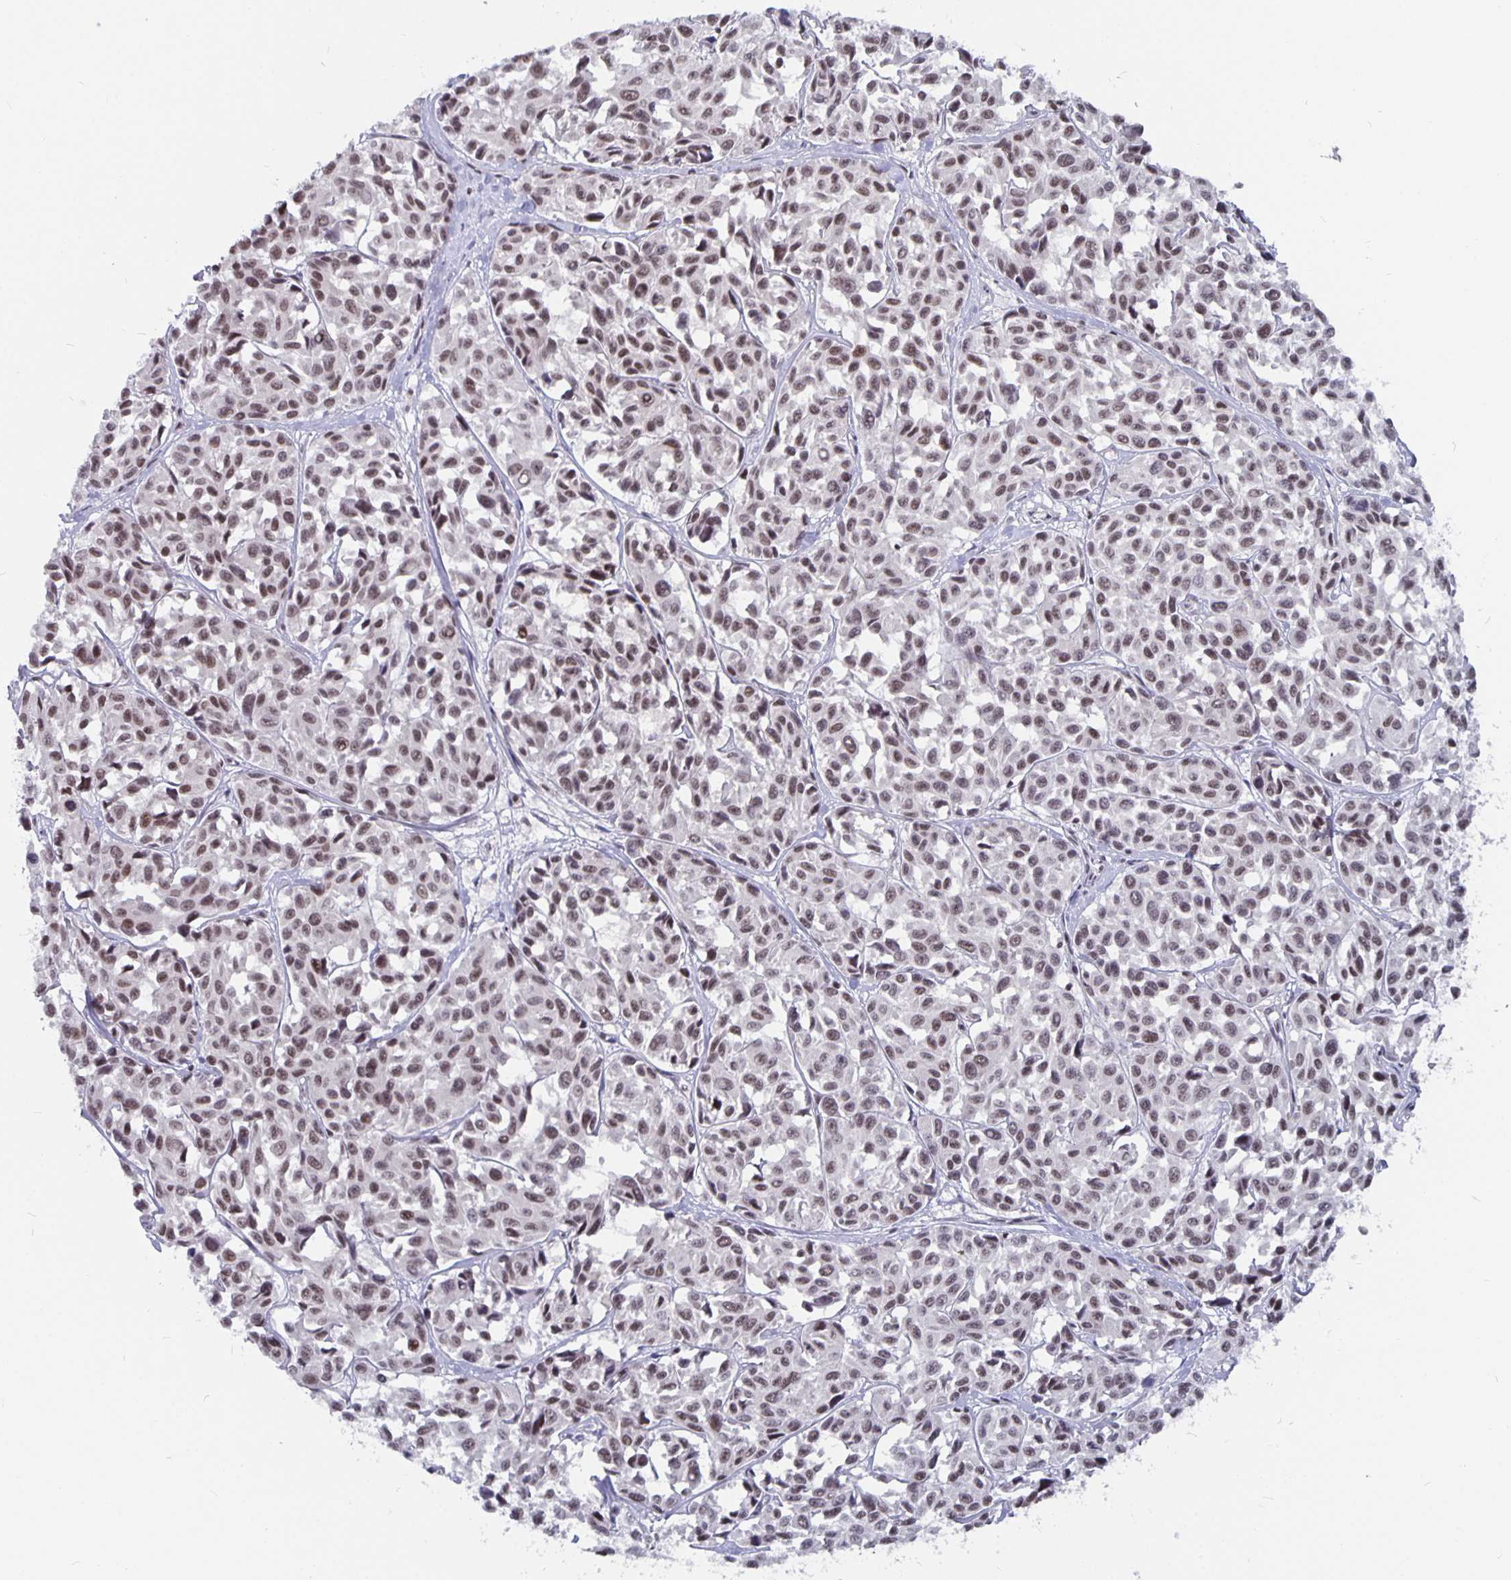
{"staining": {"intensity": "moderate", "quantity": ">75%", "location": "nuclear"}, "tissue": "melanoma", "cell_type": "Tumor cells", "image_type": "cancer", "snomed": [{"axis": "morphology", "description": "Malignant melanoma, NOS"}, {"axis": "topography", "description": "Skin"}], "caption": "Melanoma stained with a brown dye displays moderate nuclear positive expression in approximately >75% of tumor cells.", "gene": "PBX2", "patient": {"sex": "female", "age": 66}}